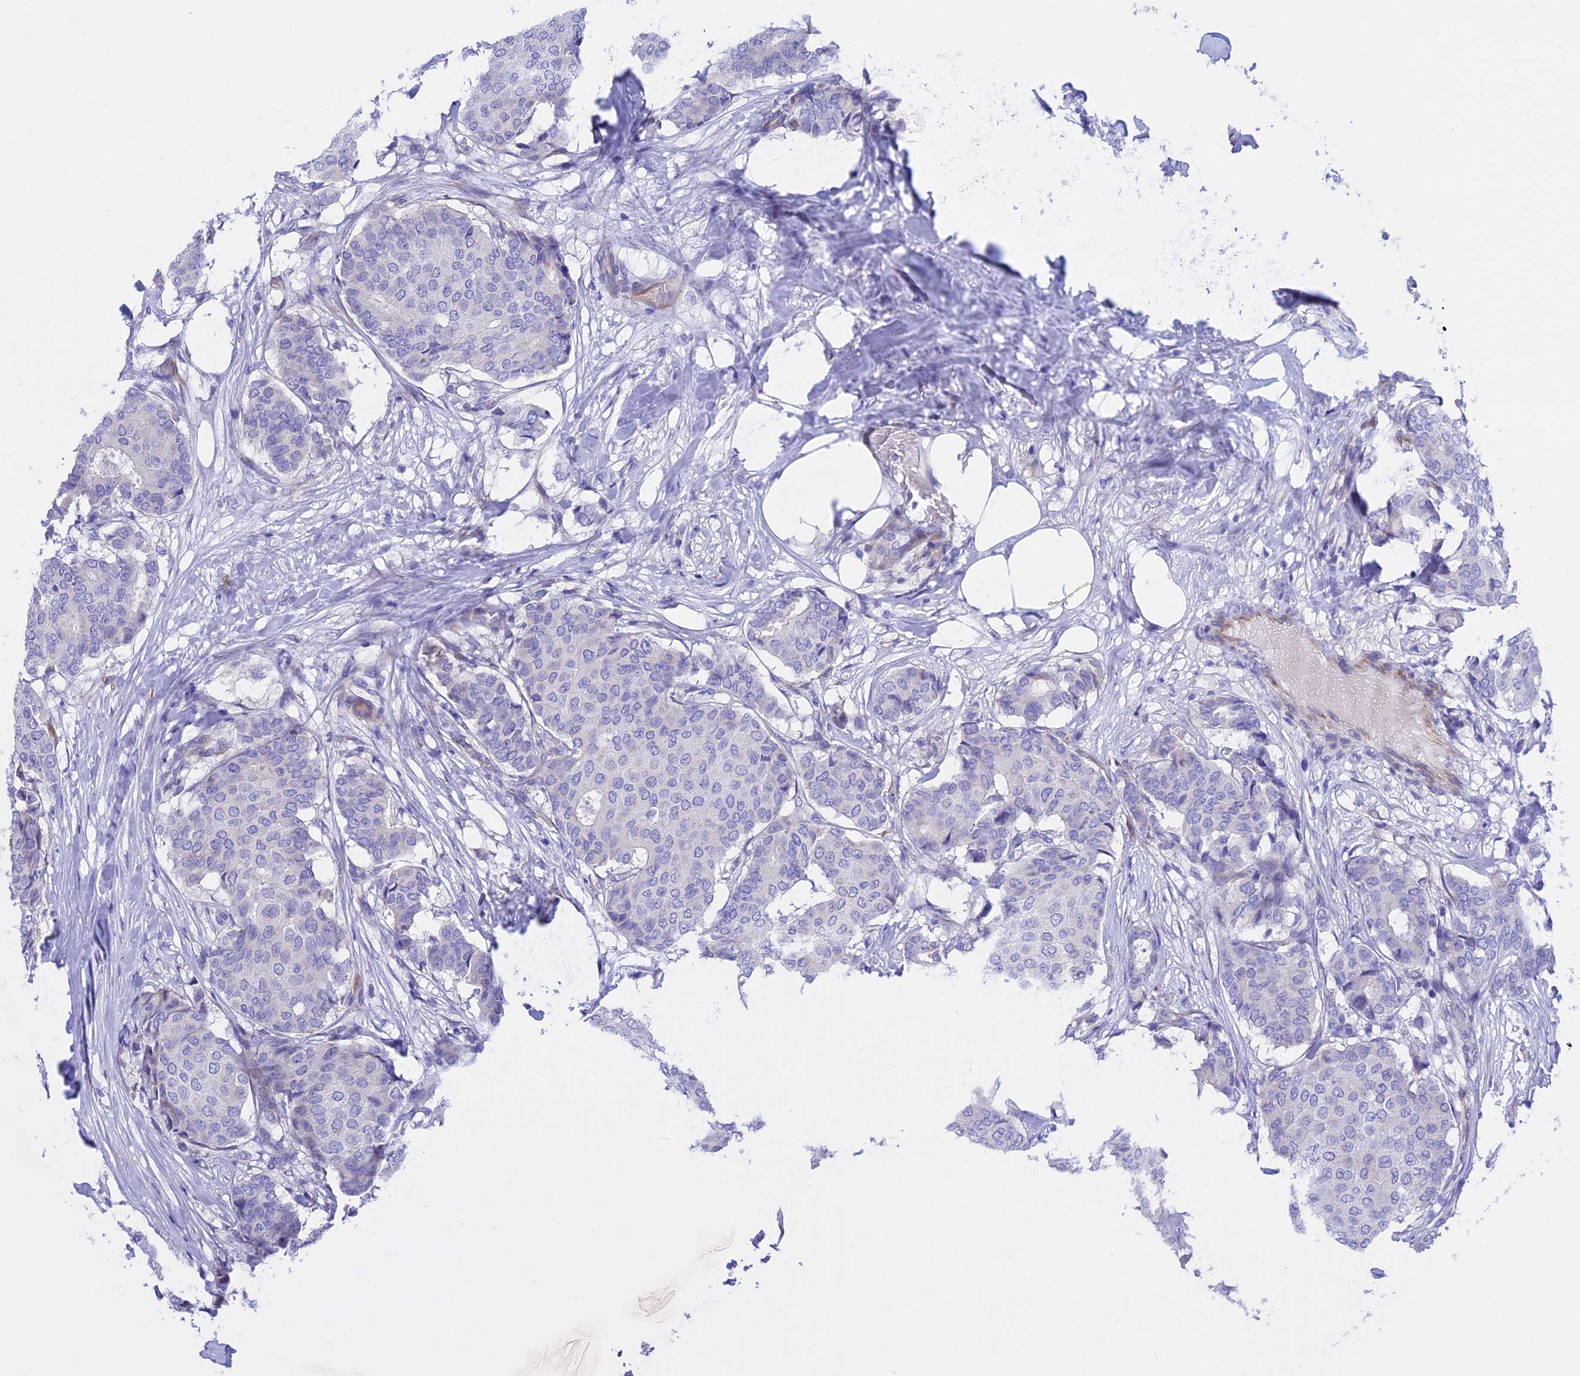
{"staining": {"intensity": "negative", "quantity": "none", "location": "none"}, "tissue": "breast cancer", "cell_type": "Tumor cells", "image_type": "cancer", "snomed": [{"axis": "morphology", "description": "Duct carcinoma"}, {"axis": "topography", "description": "Breast"}], "caption": "Micrograph shows no significant protein positivity in tumor cells of intraductal carcinoma (breast). (Immunohistochemistry (ihc), brightfield microscopy, high magnification).", "gene": "TMEM138", "patient": {"sex": "female", "age": 75}}